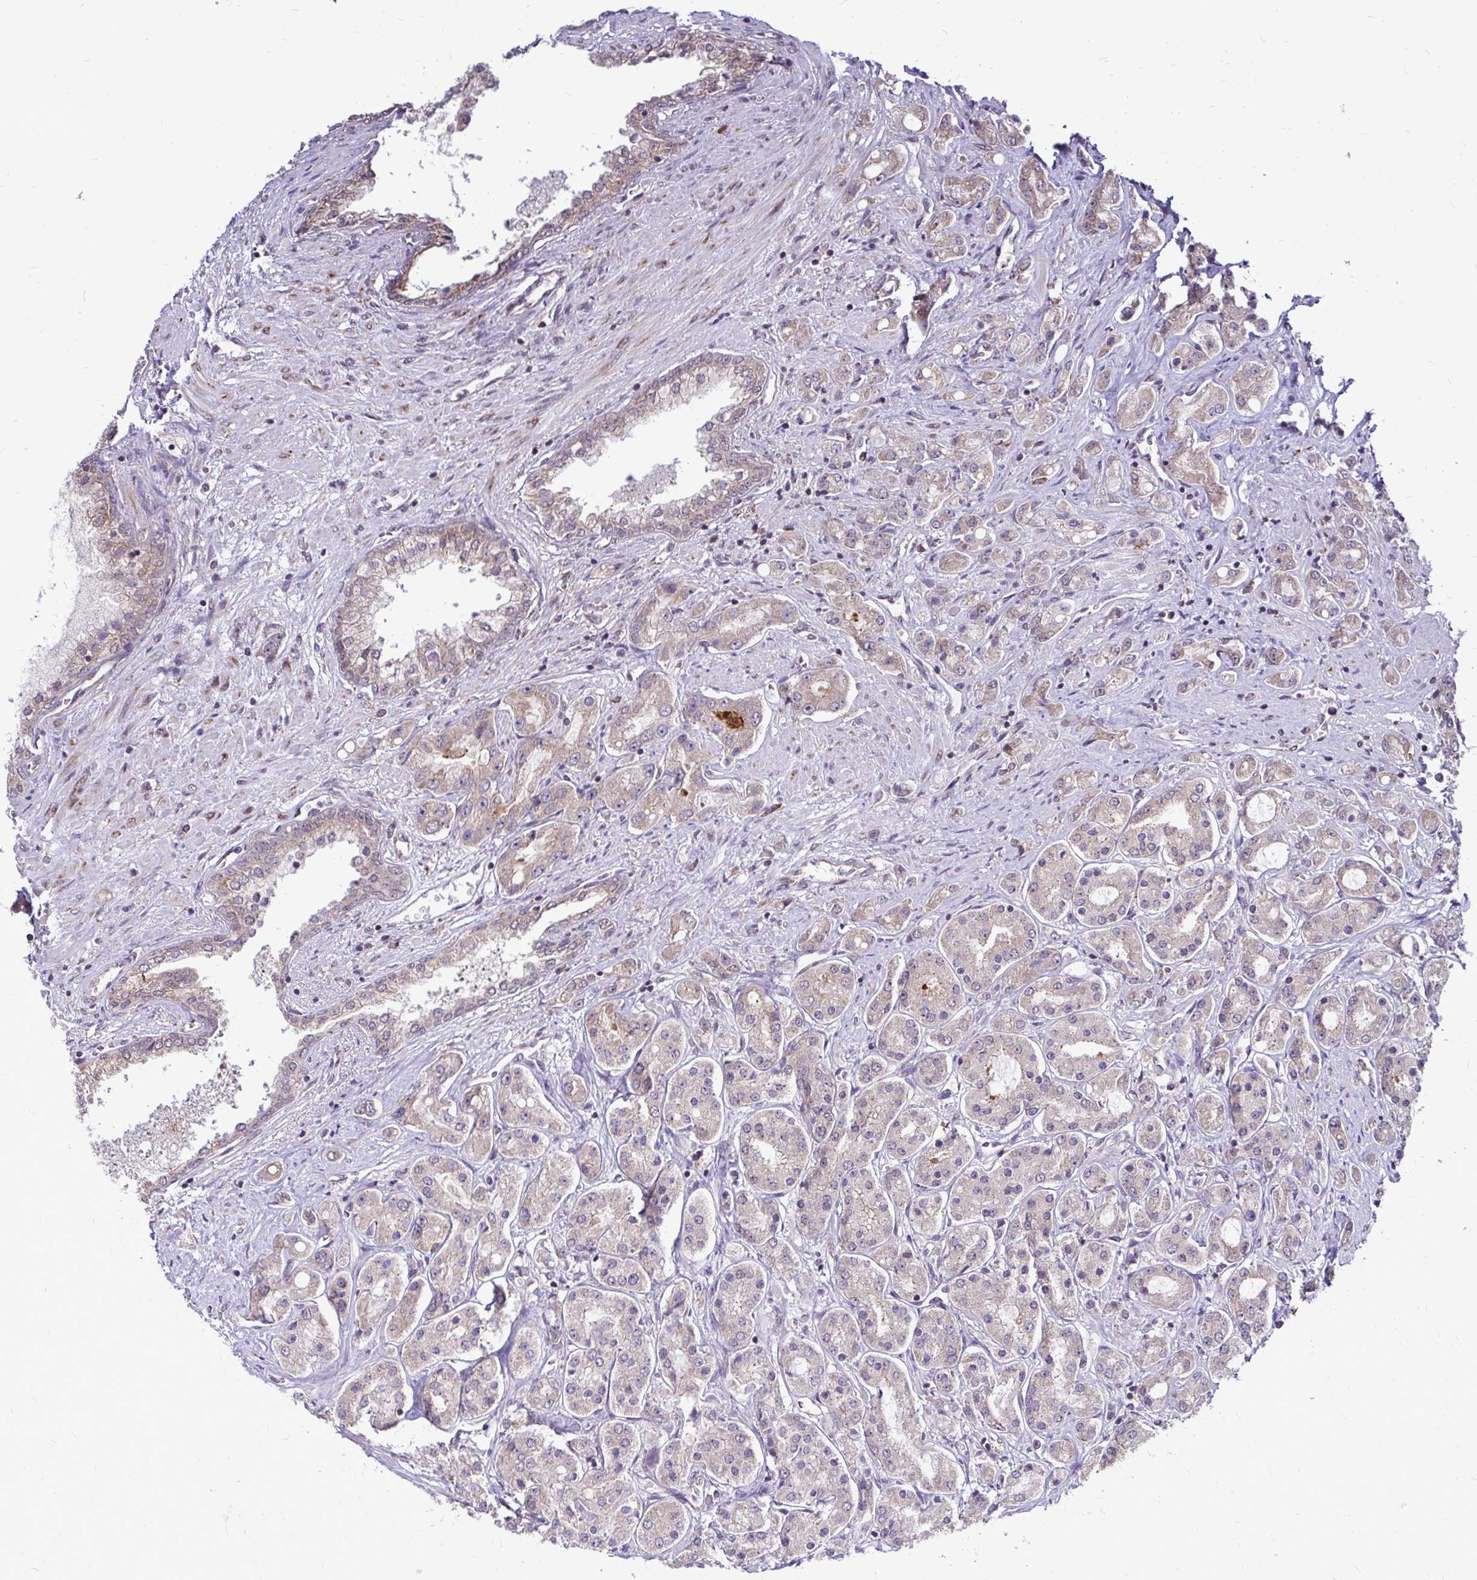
{"staining": {"intensity": "weak", "quantity": "<25%", "location": "cytoplasmic/membranous"}, "tissue": "prostate cancer", "cell_type": "Tumor cells", "image_type": "cancer", "snomed": [{"axis": "morphology", "description": "Adenocarcinoma, High grade"}, {"axis": "topography", "description": "Prostate"}], "caption": "Protein analysis of adenocarcinoma (high-grade) (prostate) demonstrates no significant positivity in tumor cells.", "gene": "FMR1", "patient": {"sex": "male", "age": 67}}